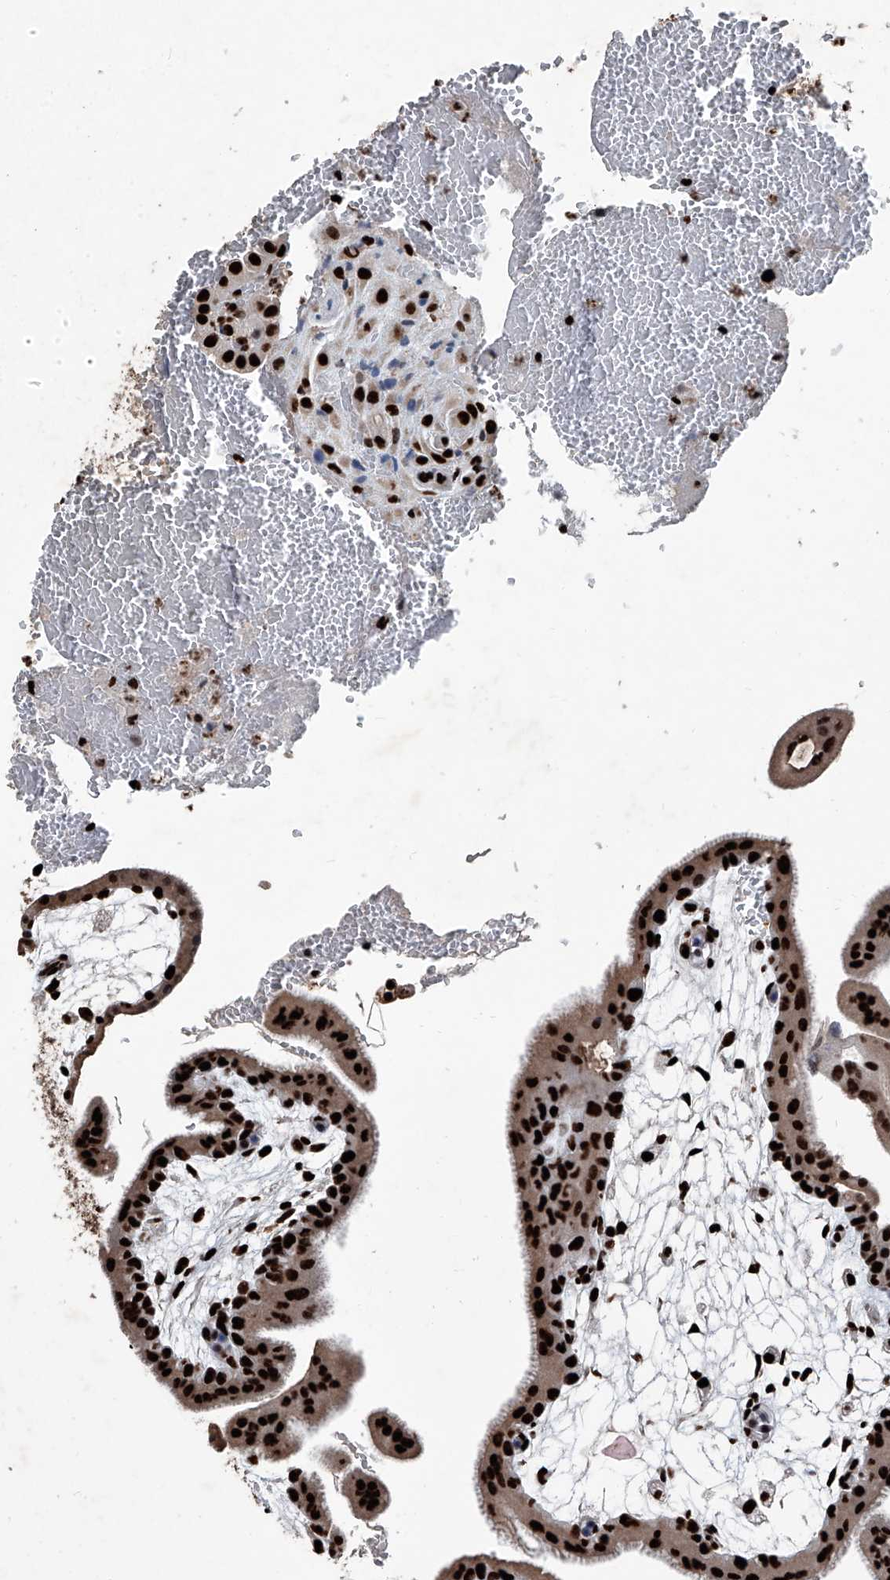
{"staining": {"intensity": "strong", "quantity": ">75%", "location": "nuclear"}, "tissue": "placenta", "cell_type": "Decidual cells", "image_type": "normal", "snomed": [{"axis": "morphology", "description": "Normal tissue, NOS"}, {"axis": "topography", "description": "Placenta"}], "caption": "High-power microscopy captured an IHC image of normal placenta, revealing strong nuclear expression in about >75% of decidual cells.", "gene": "DDX39B", "patient": {"sex": "female", "age": 35}}